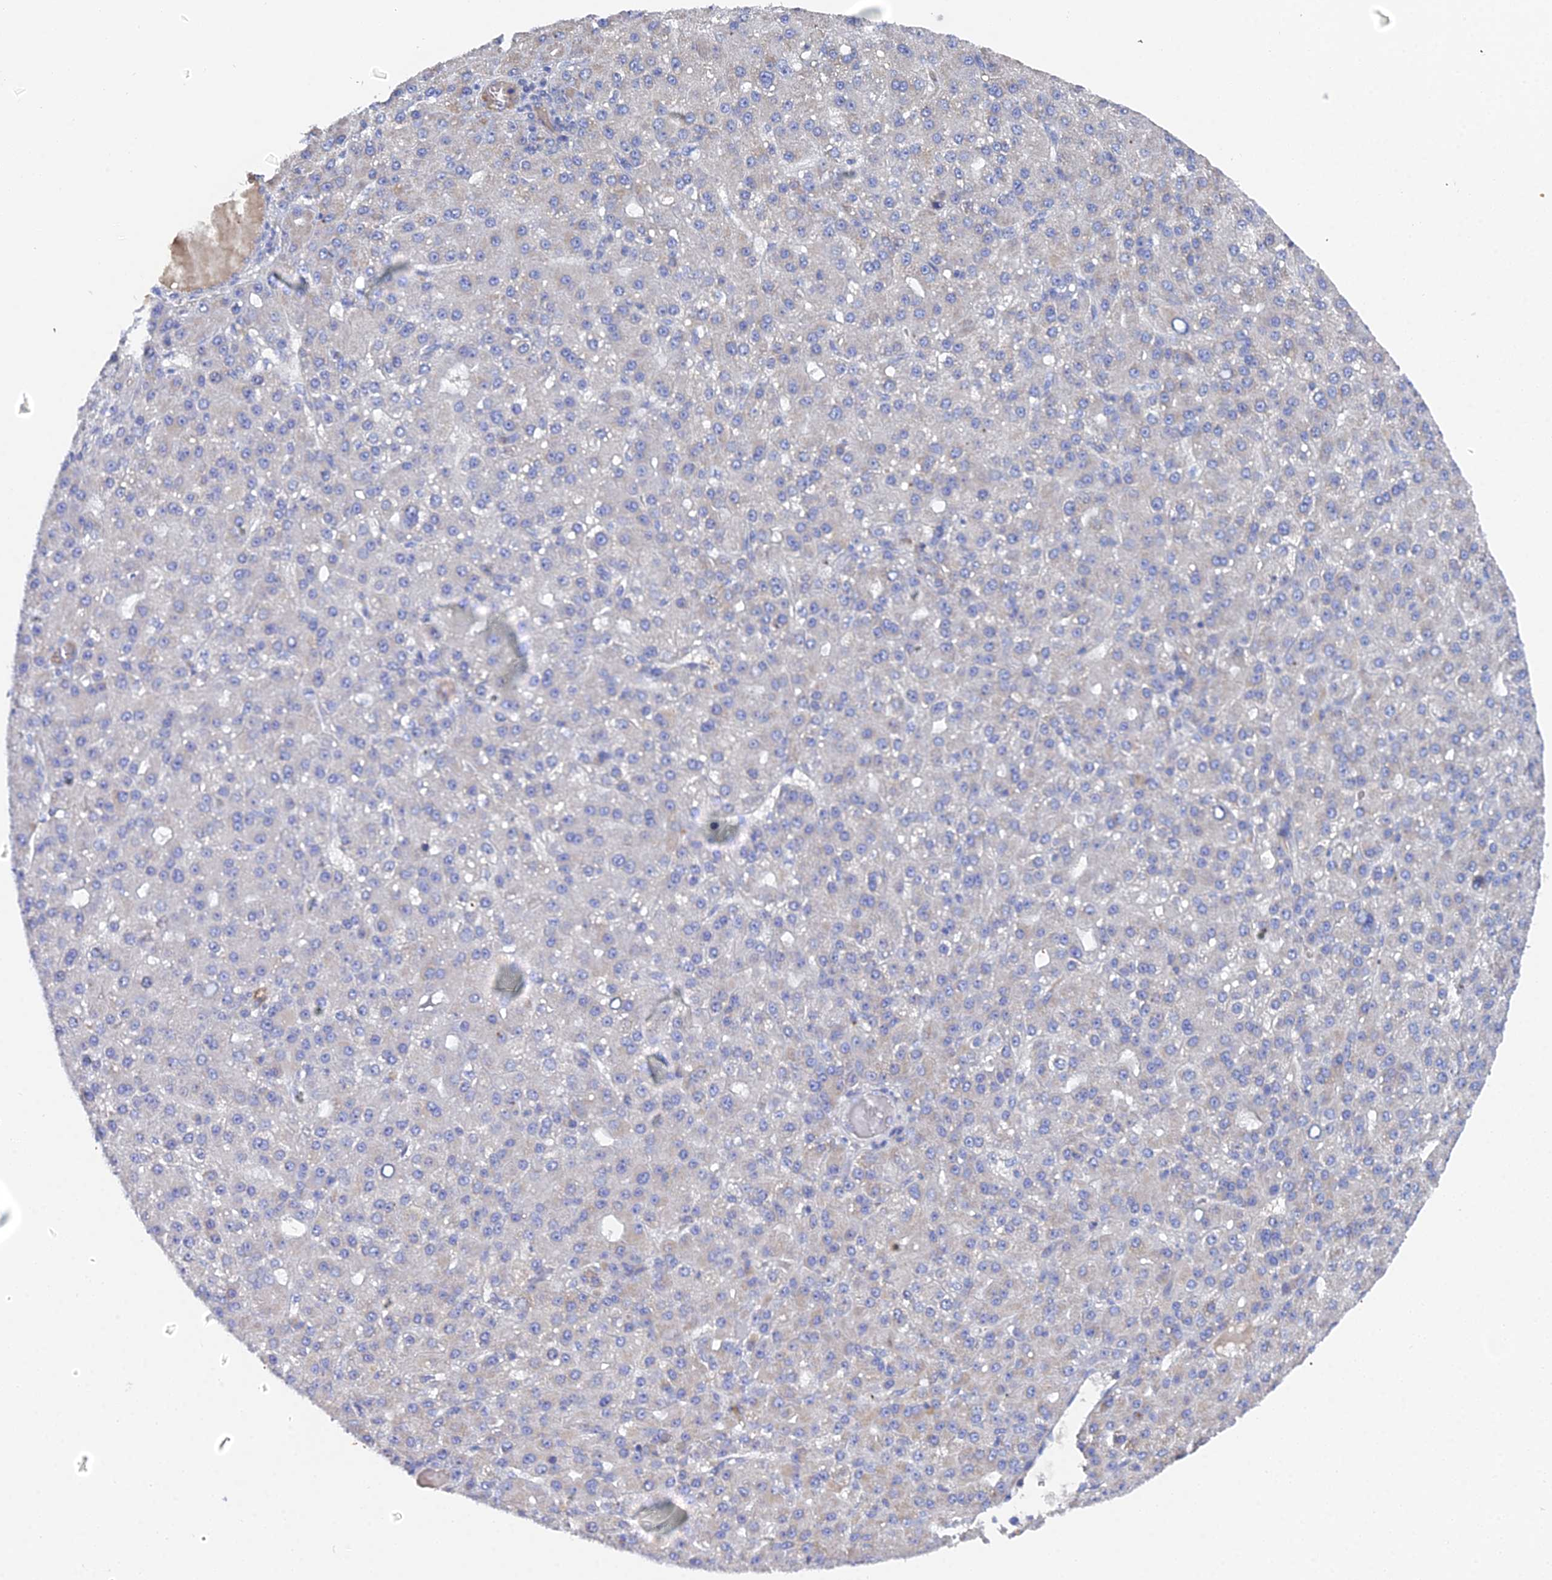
{"staining": {"intensity": "negative", "quantity": "none", "location": "none"}, "tissue": "liver cancer", "cell_type": "Tumor cells", "image_type": "cancer", "snomed": [{"axis": "morphology", "description": "Carcinoma, Hepatocellular, NOS"}, {"axis": "topography", "description": "Liver"}], "caption": "Tumor cells show no significant protein positivity in hepatocellular carcinoma (liver).", "gene": "UBE2L3", "patient": {"sex": "male", "age": 67}}